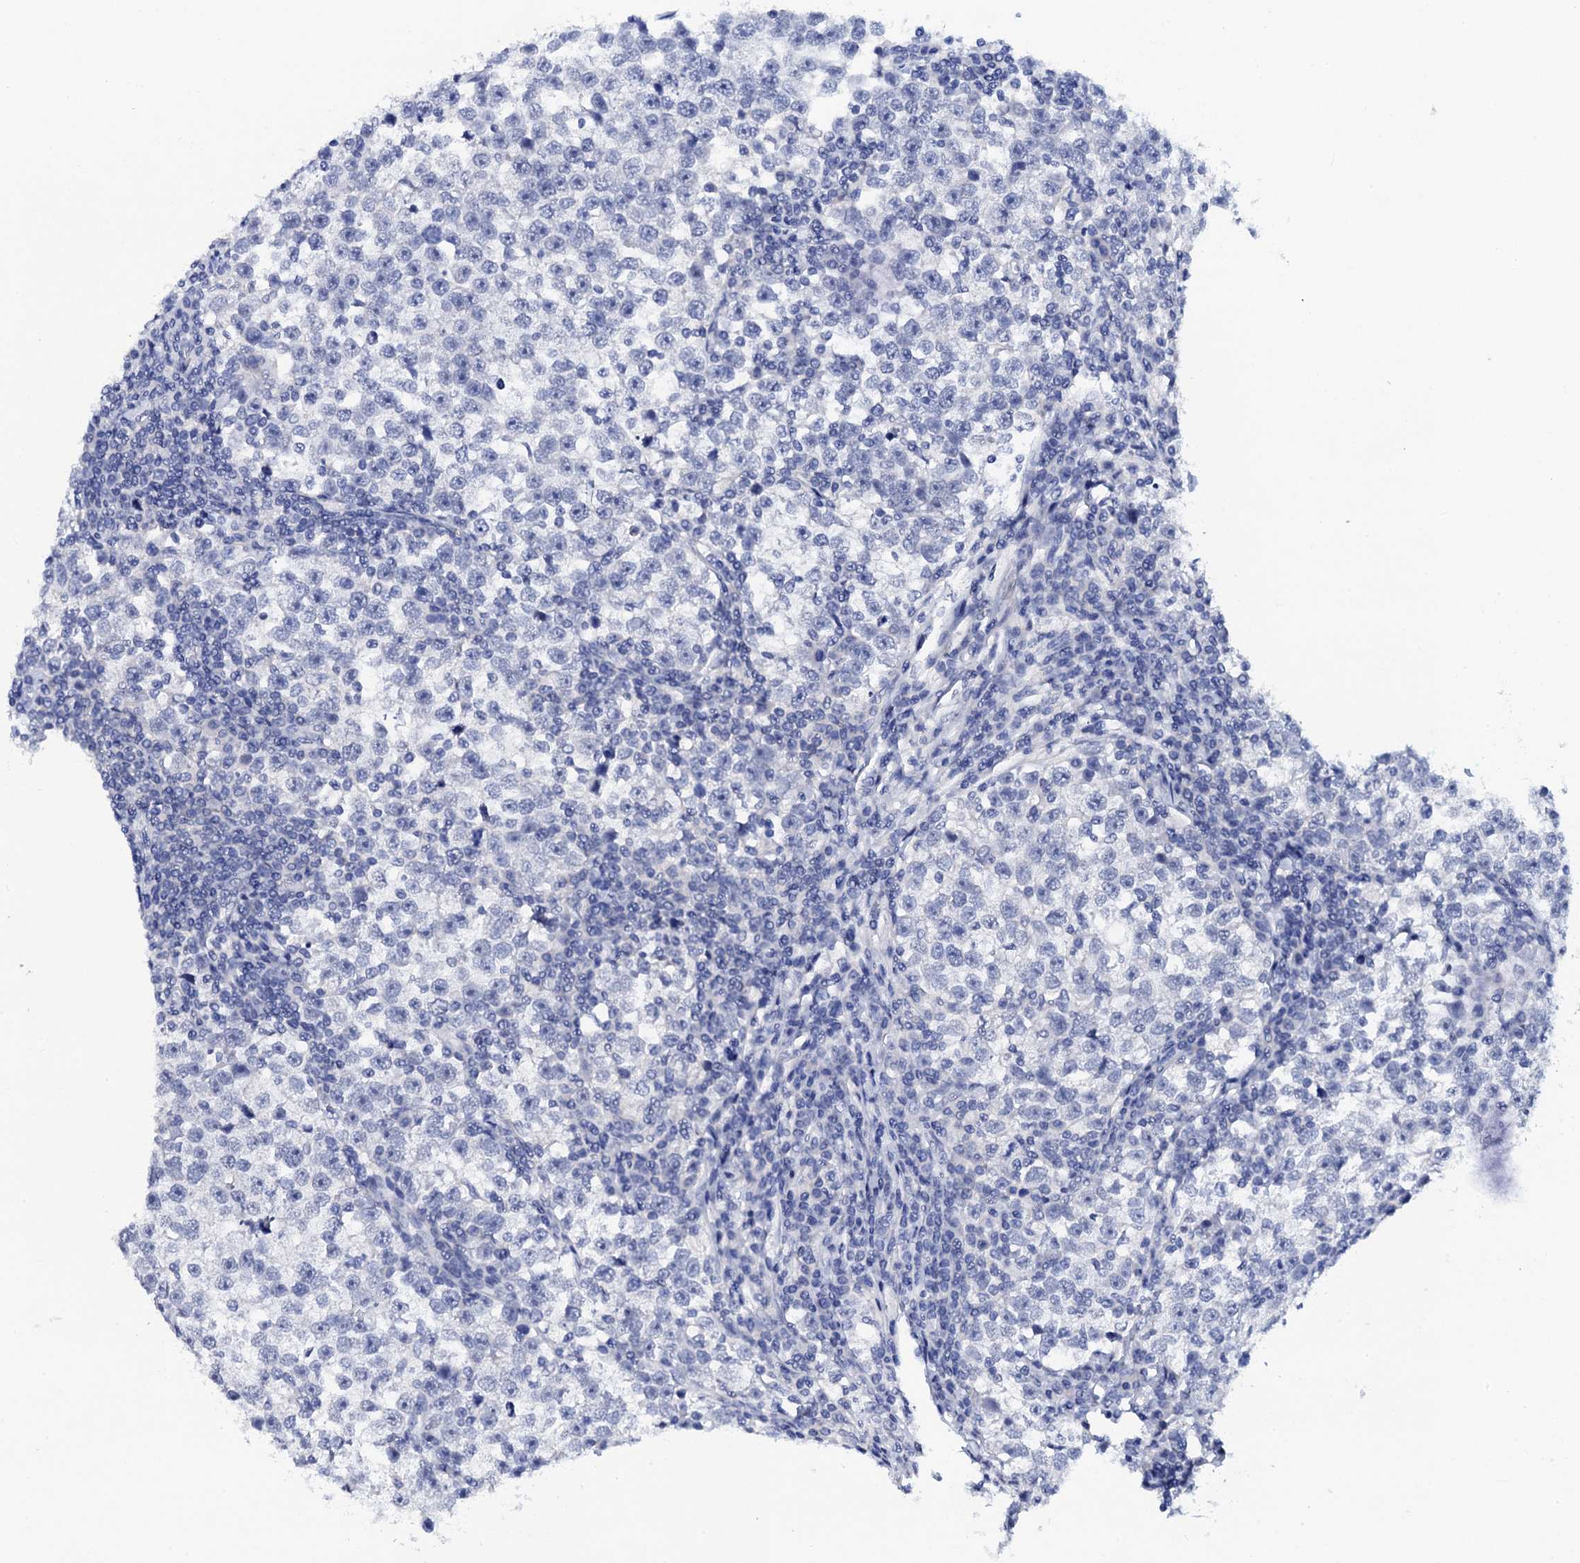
{"staining": {"intensity": "negative", "quantity": "none", "location": "none"}, "tissue": "testis cancer", "cell_type": "Tumor cells", "image_type": "cancer", "snomed": [{"axis": "morphology", "description": "Normal tissue, NOS"}, {"axis": "morphology", "description": "Seminoma, NOS"}, {"axis": "topography", "description": "Testis"}], "caption": "High power microscopy photomicrograph of an immunohistochemistry (IHC) image of testis cancer (seminoma), revealing no significant expression in tumor cells.", "gene": "LYPD3", "patient": {"sex": "male", "age": 43}}